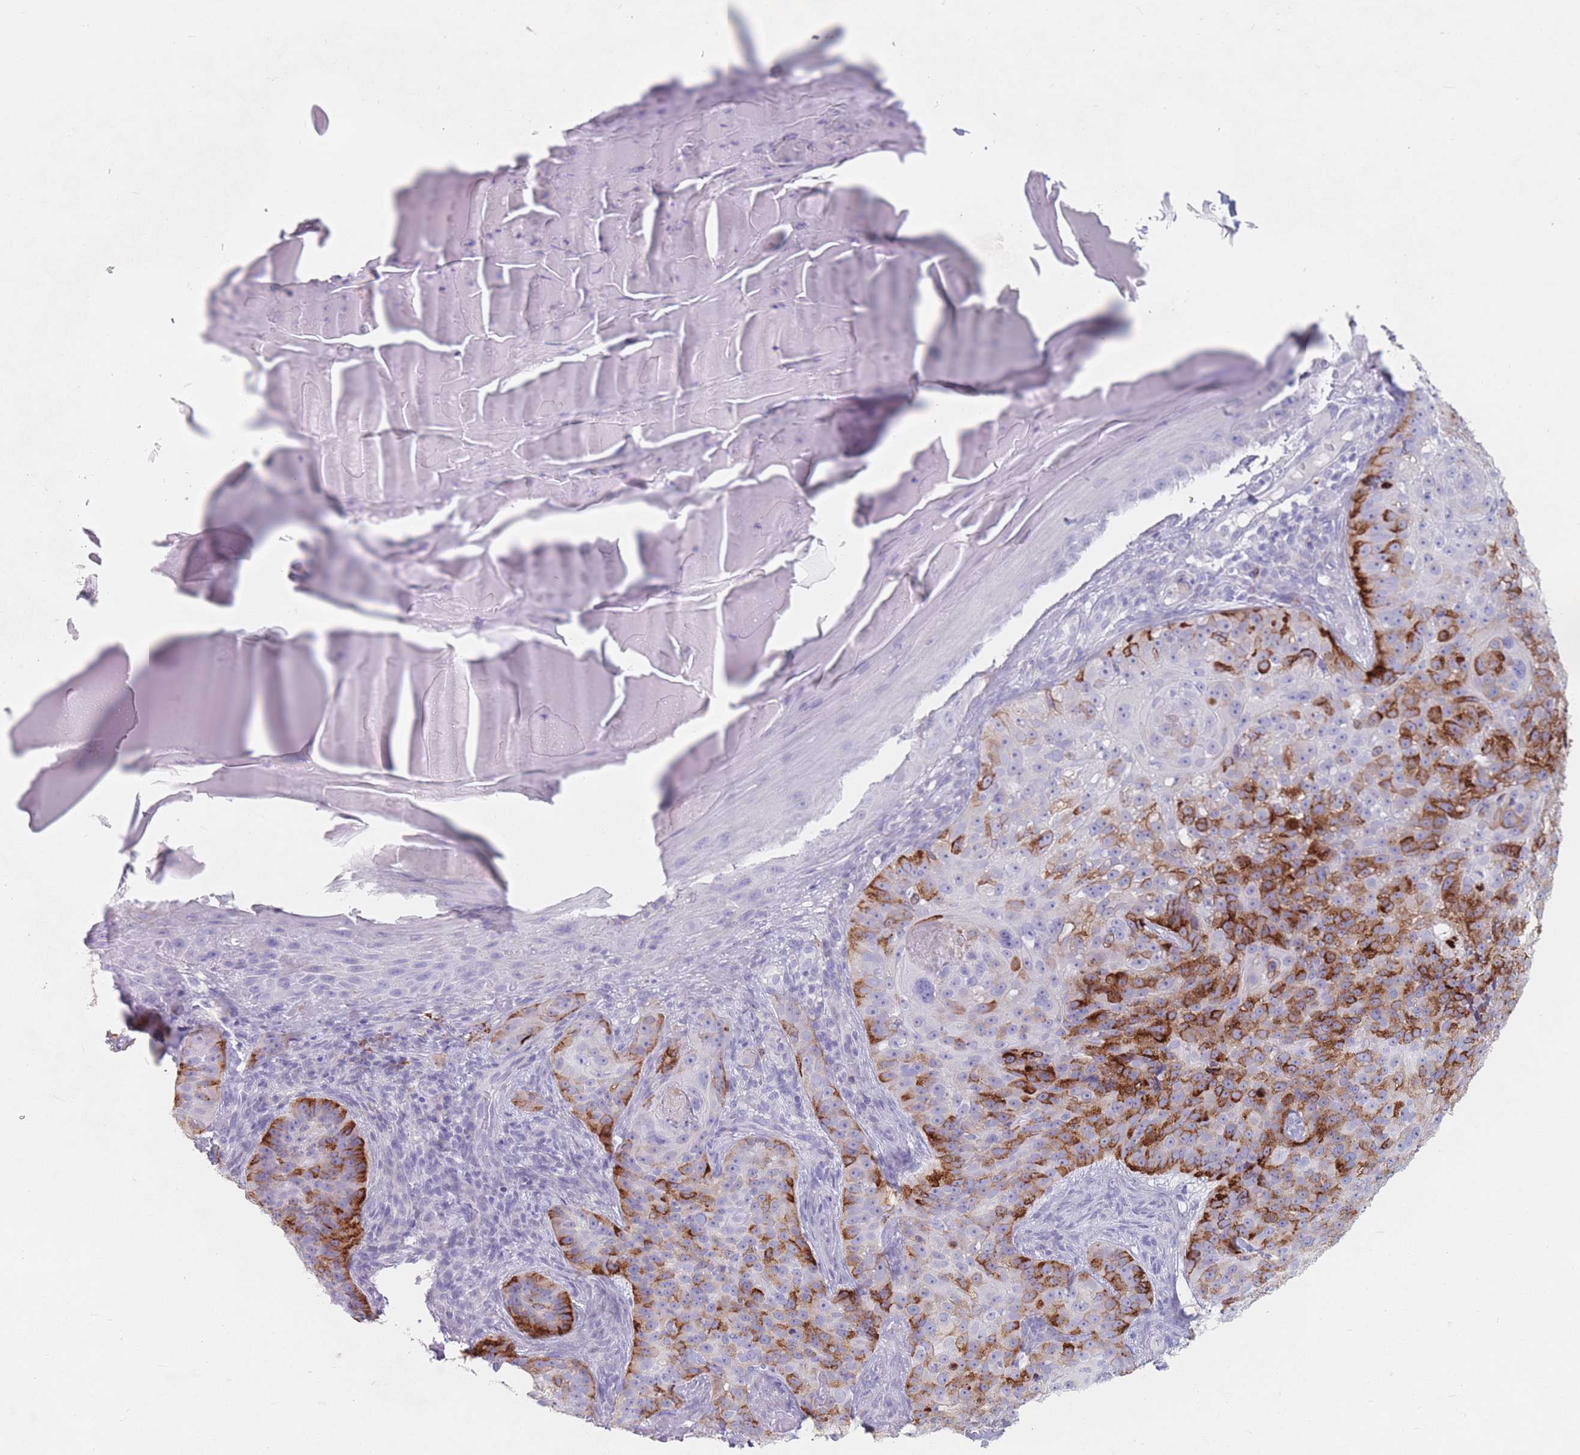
{"staining": {"intensity": "strong", "quantity": "25%-75%", "location": "cytoplasmic/membranous"}, "tissue": "skin cancer", "cell_type": "Tumor cells", "image_type": "cancer", "snomed": [{"axis": "morphology", "description": "Basal cell carcinoma"}, {"axis": "topography", "description": "Skin"}], "caption": "Approximately 25%-75% of tumor cells in skin cancer demonstrate strong cytoplasmic/membranous protein staining as visualized by brown immunohistochemical staining.", "gene": "ST3GAL5", "patient": {"sex": "female", "age": 92}}